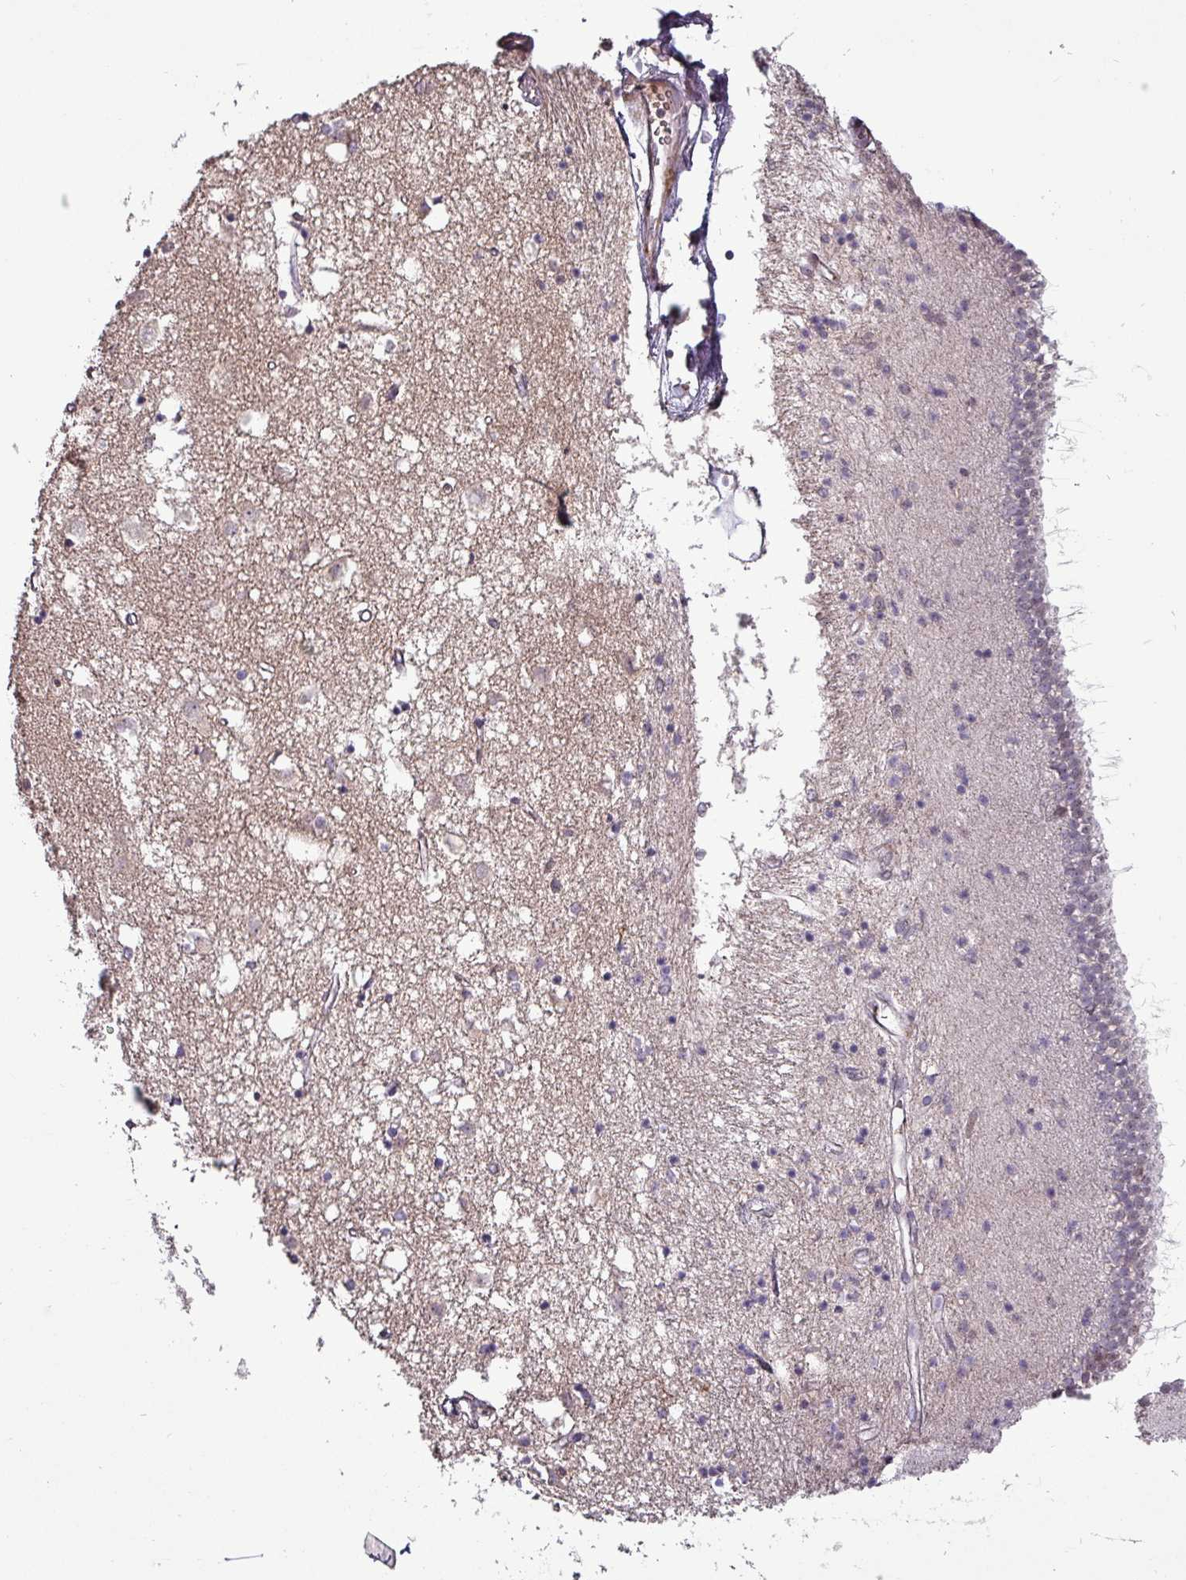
{"staining": {"intensity": "weak", "quantity": "<25%", "location": "cytoplasmic/membranous"}, "tissue": "caudate", "cell_type": "Glial cells", "image_type": "normal", "snomed": [{"axis": "morphology", "description": "Normal tissue, NOS"}, {"axis": "topography", "description": "Lateral ventricle wall"}], "caption": "This is an immunohistochemistry photomicrograph of unremarkable human caudate. There is no staining in glial cells.", "gene": "TPRA1", "patient": {"sex": "male", "age": 70}}